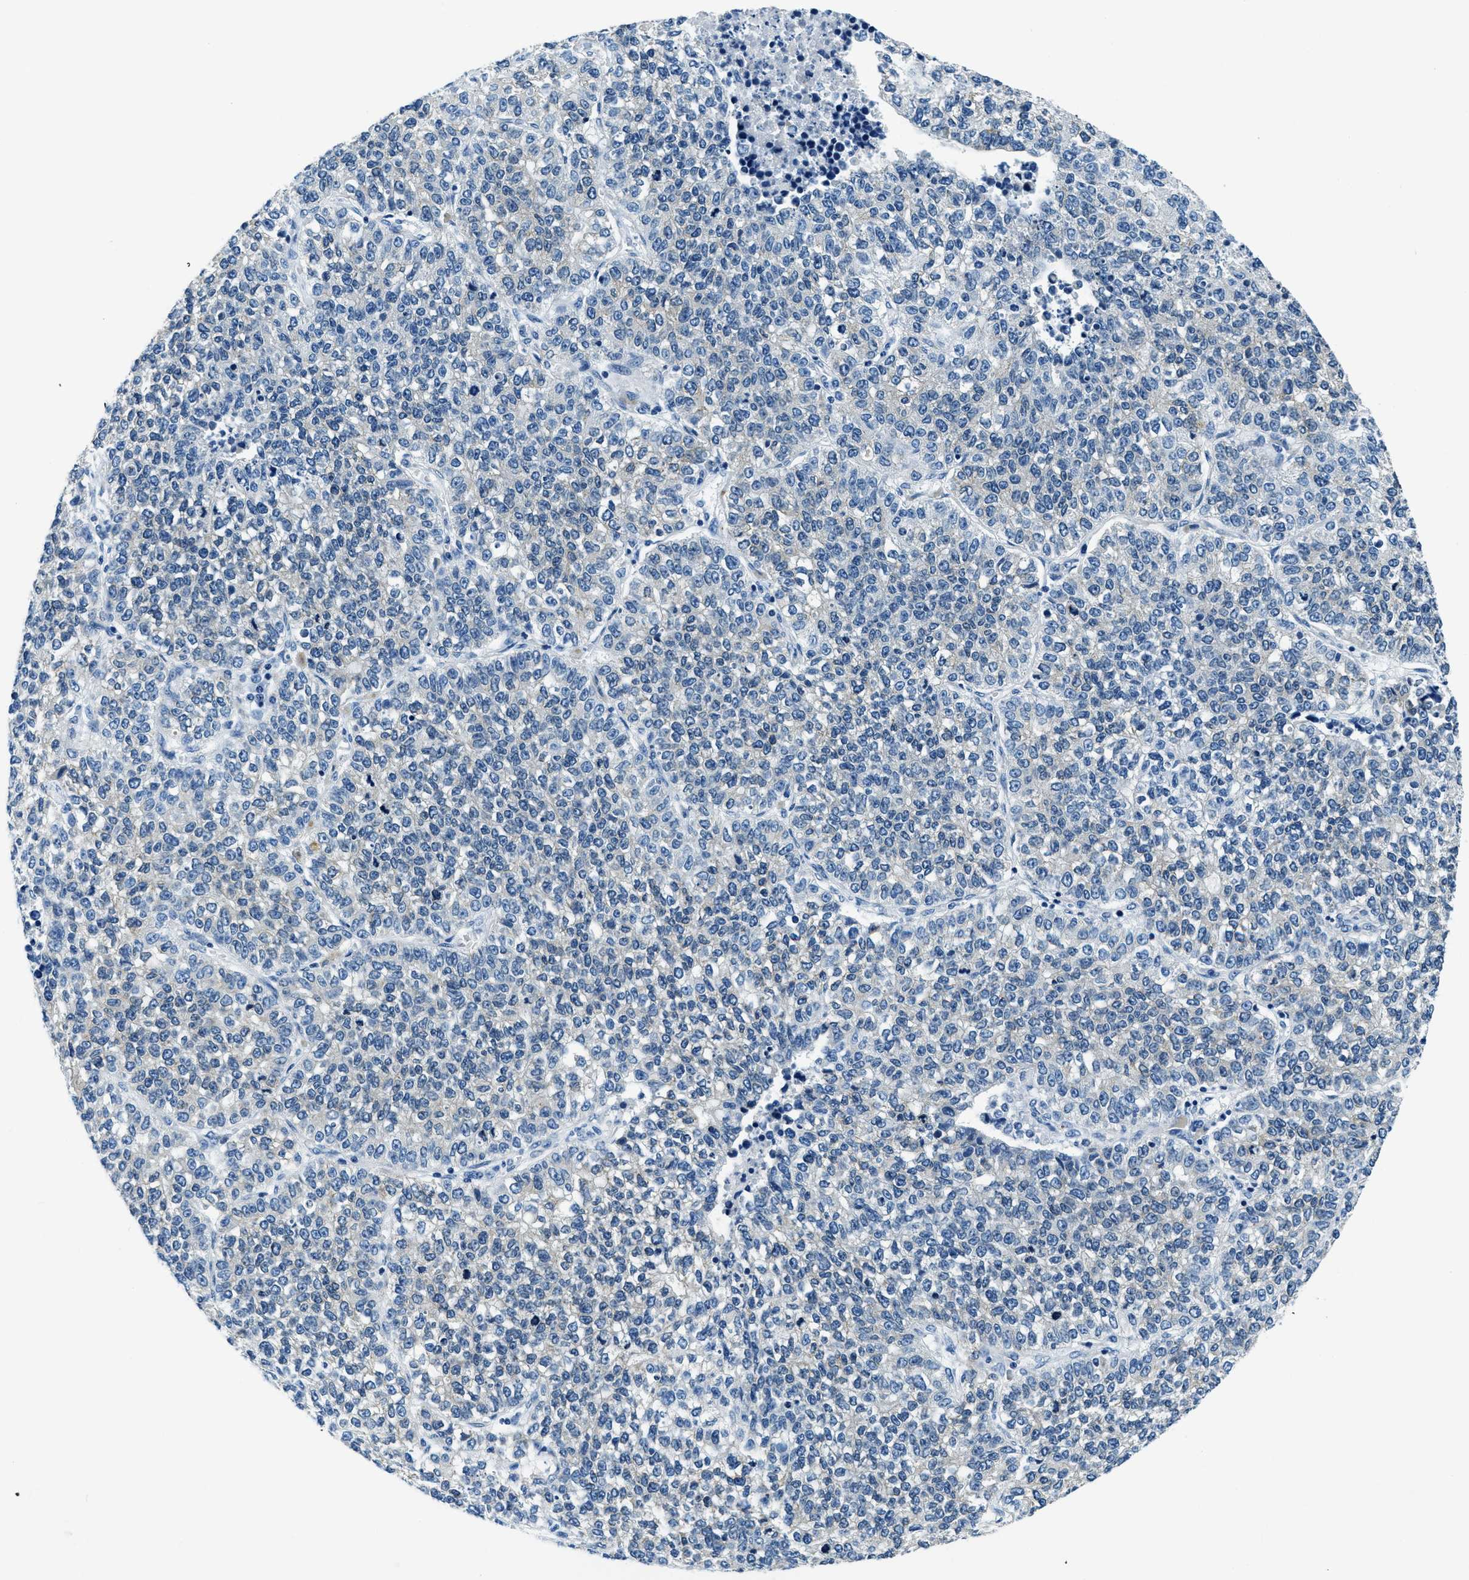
{"staining": {"intensity": "negative", "quantity": "none", "location": "none"}, "tissue": "lung cancer", "cell_type": "Tumor cells", "image_type": "cancer", "snomed": [{"axis": "morphology", "description": "Adenocarcinoma, NOS"}, {"axis": "topography", "description": "Lung"}], "caption": "This is a photomicrograph of immunohistochemistry staining of adenocarcinoma (lung), which shows no staining in tumor cells.", "gene": "UBAC2", "patient": {"sex": "male", "age": 49}}